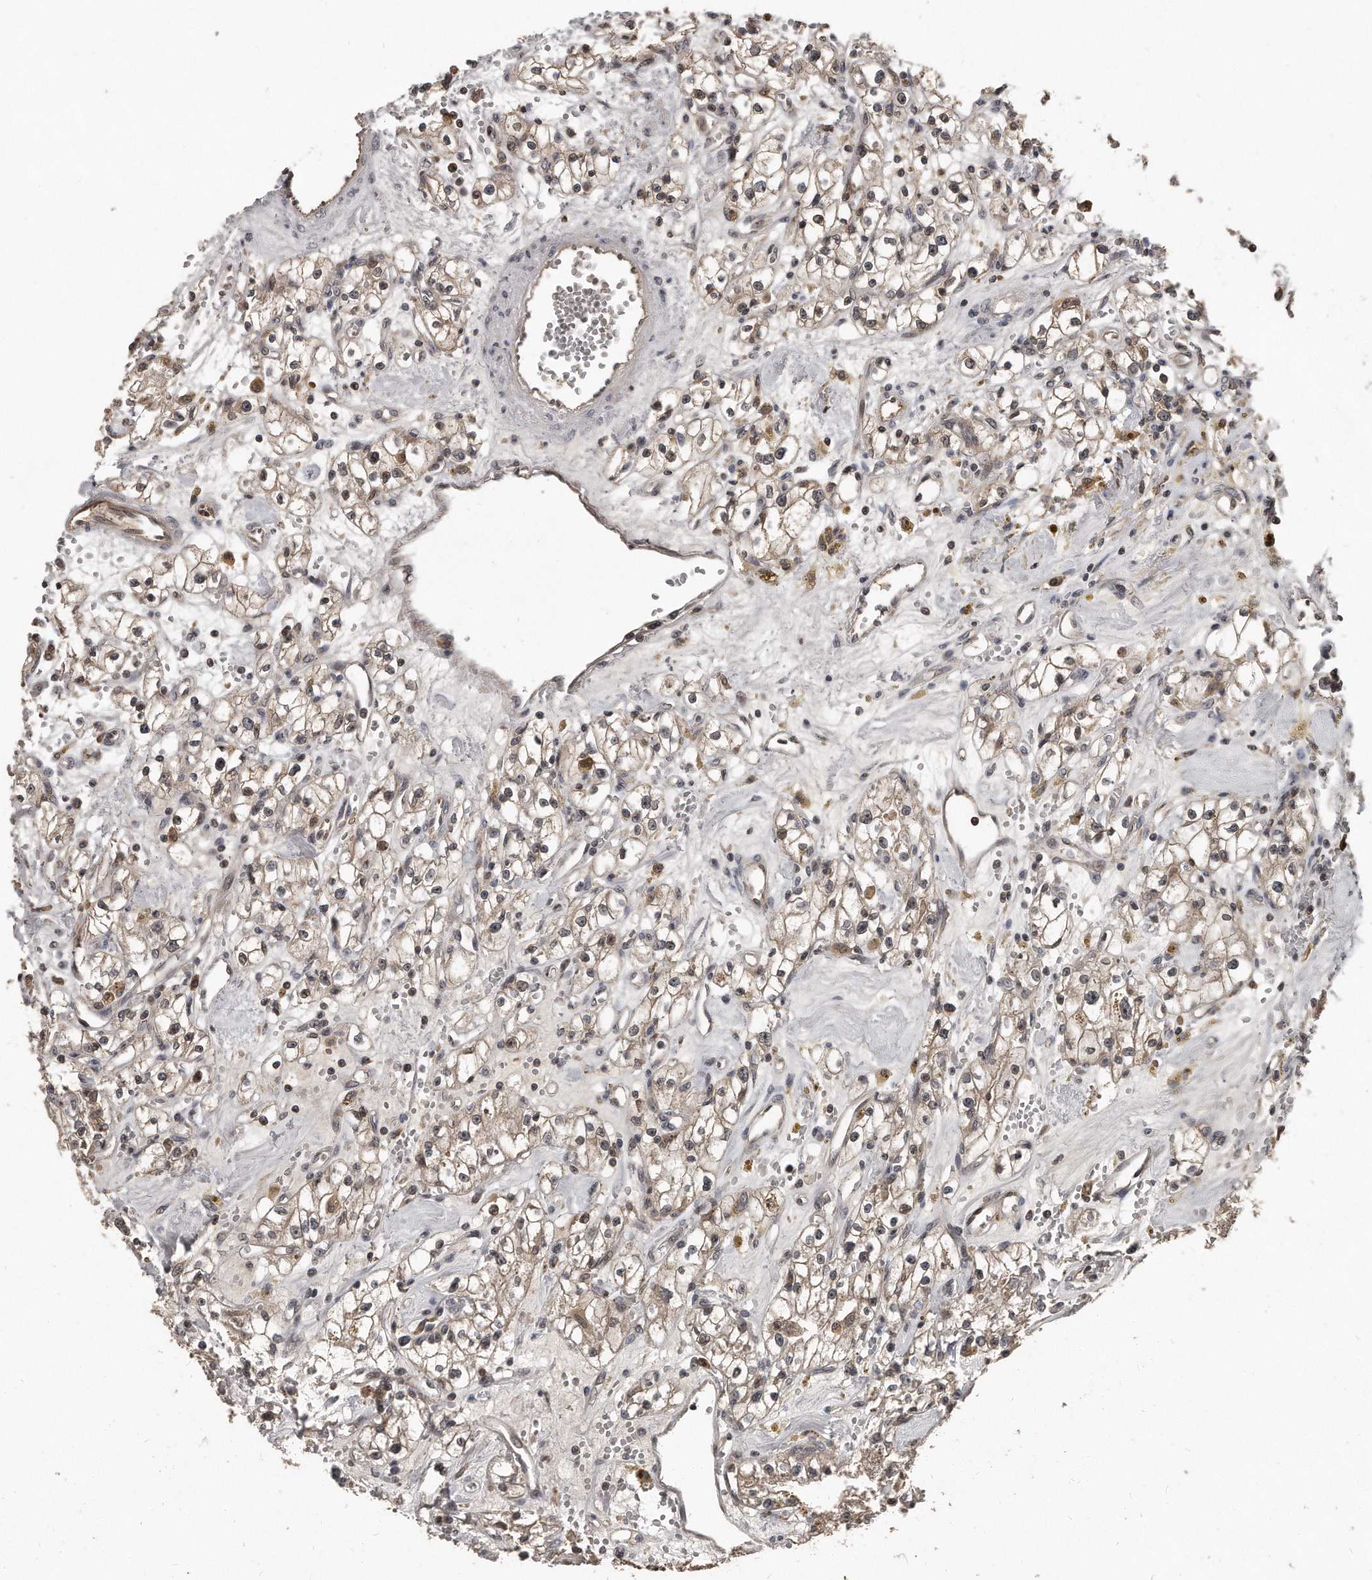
{"staining": {"intensity": "negative", "quantity": "none", "location": "none"}, "tissue": "renal cancer", "cell_type": "Tumor cells", "image_type": "cancer", "snomed": [{"axis": "morphology", "description": "Adenocarcinoma, NOS"}, {"axis": "topography", "description": "Kidney"}], "caption": "IHC of renal cancer (adenocarcinoma) exhibits no positivity in tumor cells.", "gene": "GCH1", "patient": {"sex": "male", "age": 56}}